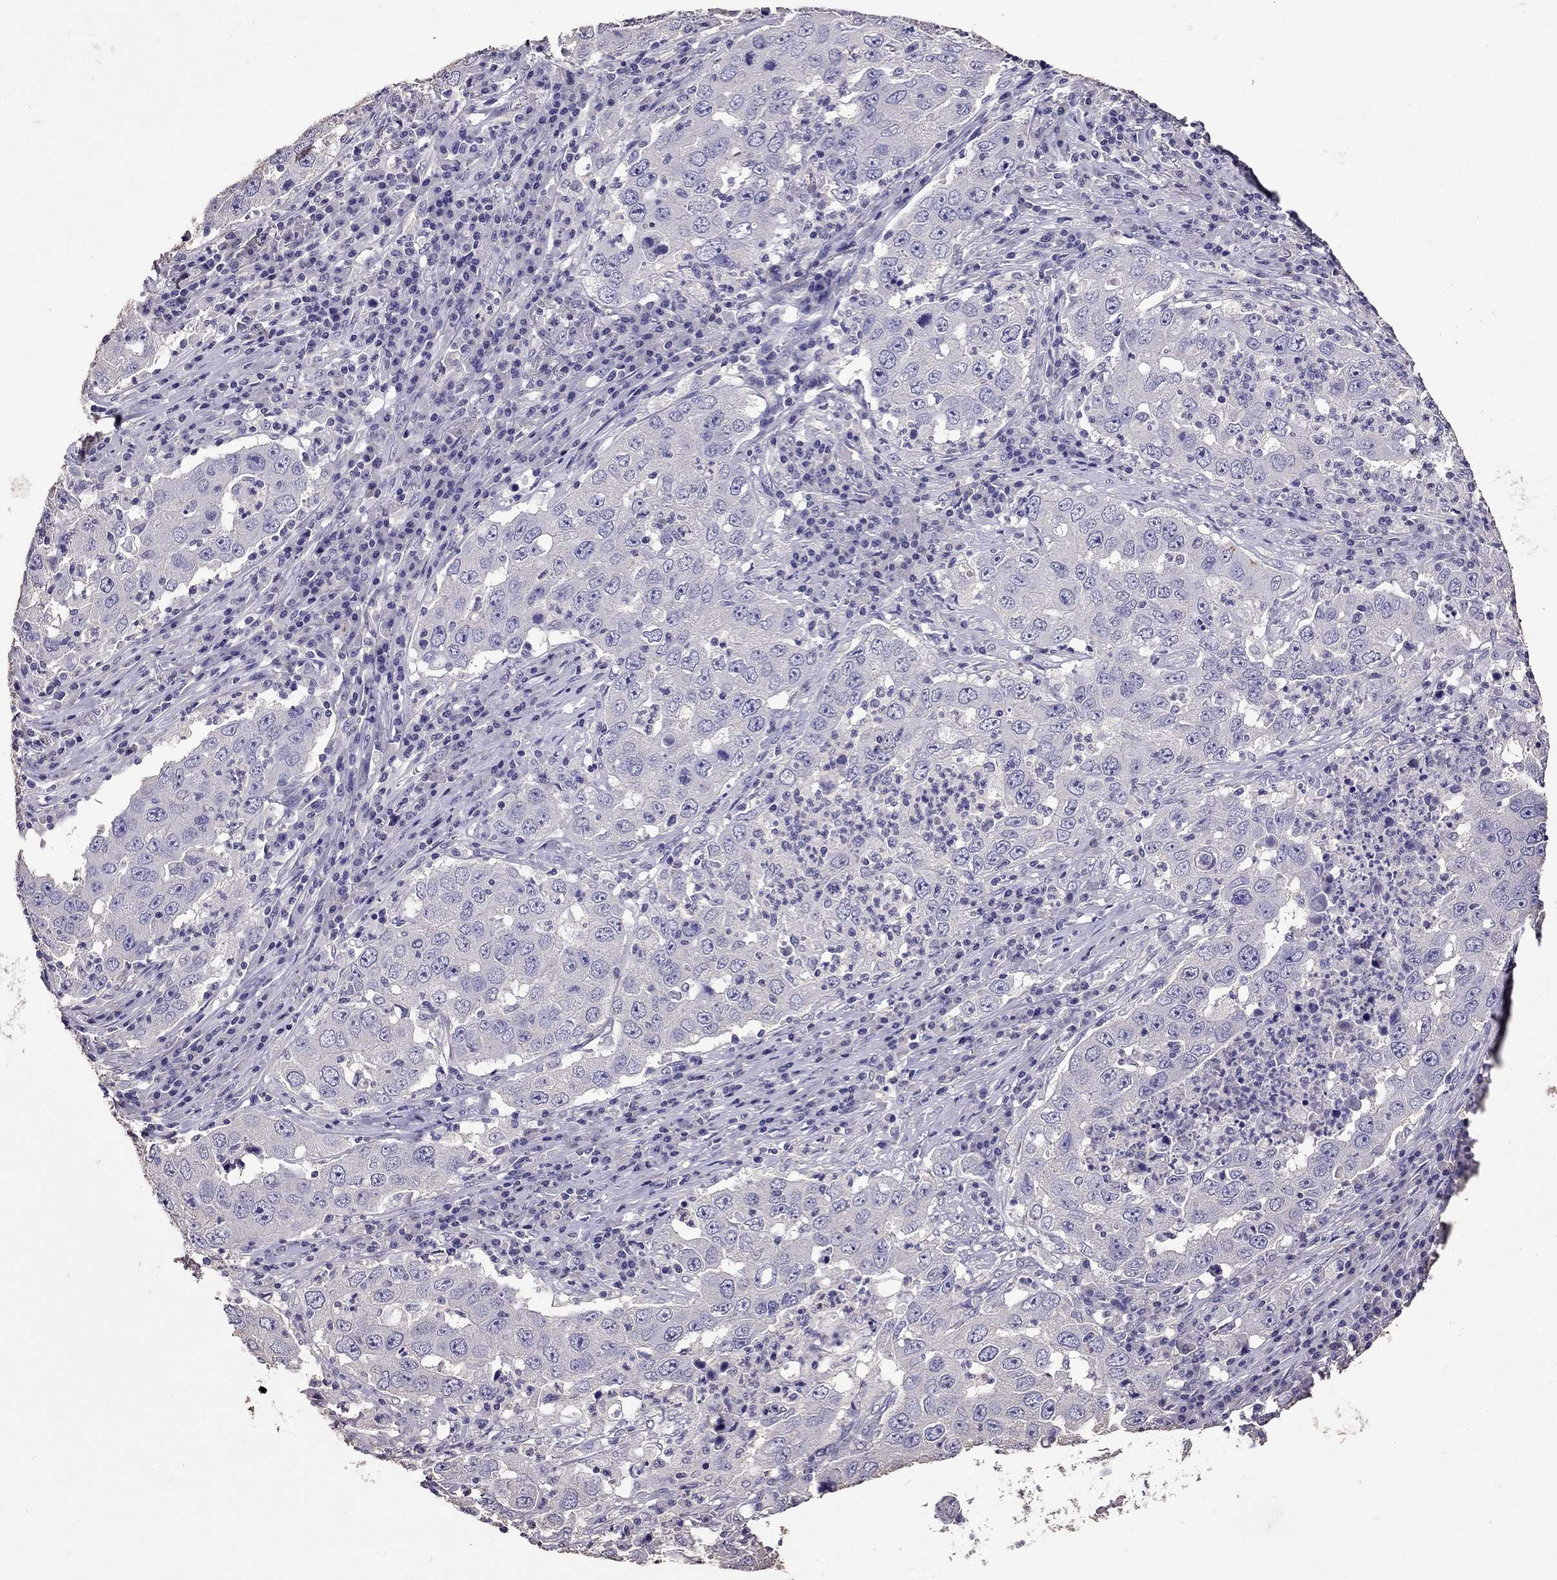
{"staining": {"intensity": "negative", "quantity": "none", "location": "none"}, "tissue": "lung cancer", "cell_type": "Tumor cells", "image_type": "cancer", "snomed": [{"axis": "morphology", "description": "Adenocarcinoma, NOS"}, {"axis": "topography", "description": "Lung"}], "caption": "IHC photomicrograph of neoplastic tissue: lung adenocarcinoma stained with DAB demonstrates no significant protein staining in tumor cells.", "gene": "NKX3-1", "patient": {"sex": "male", "age": 73}}